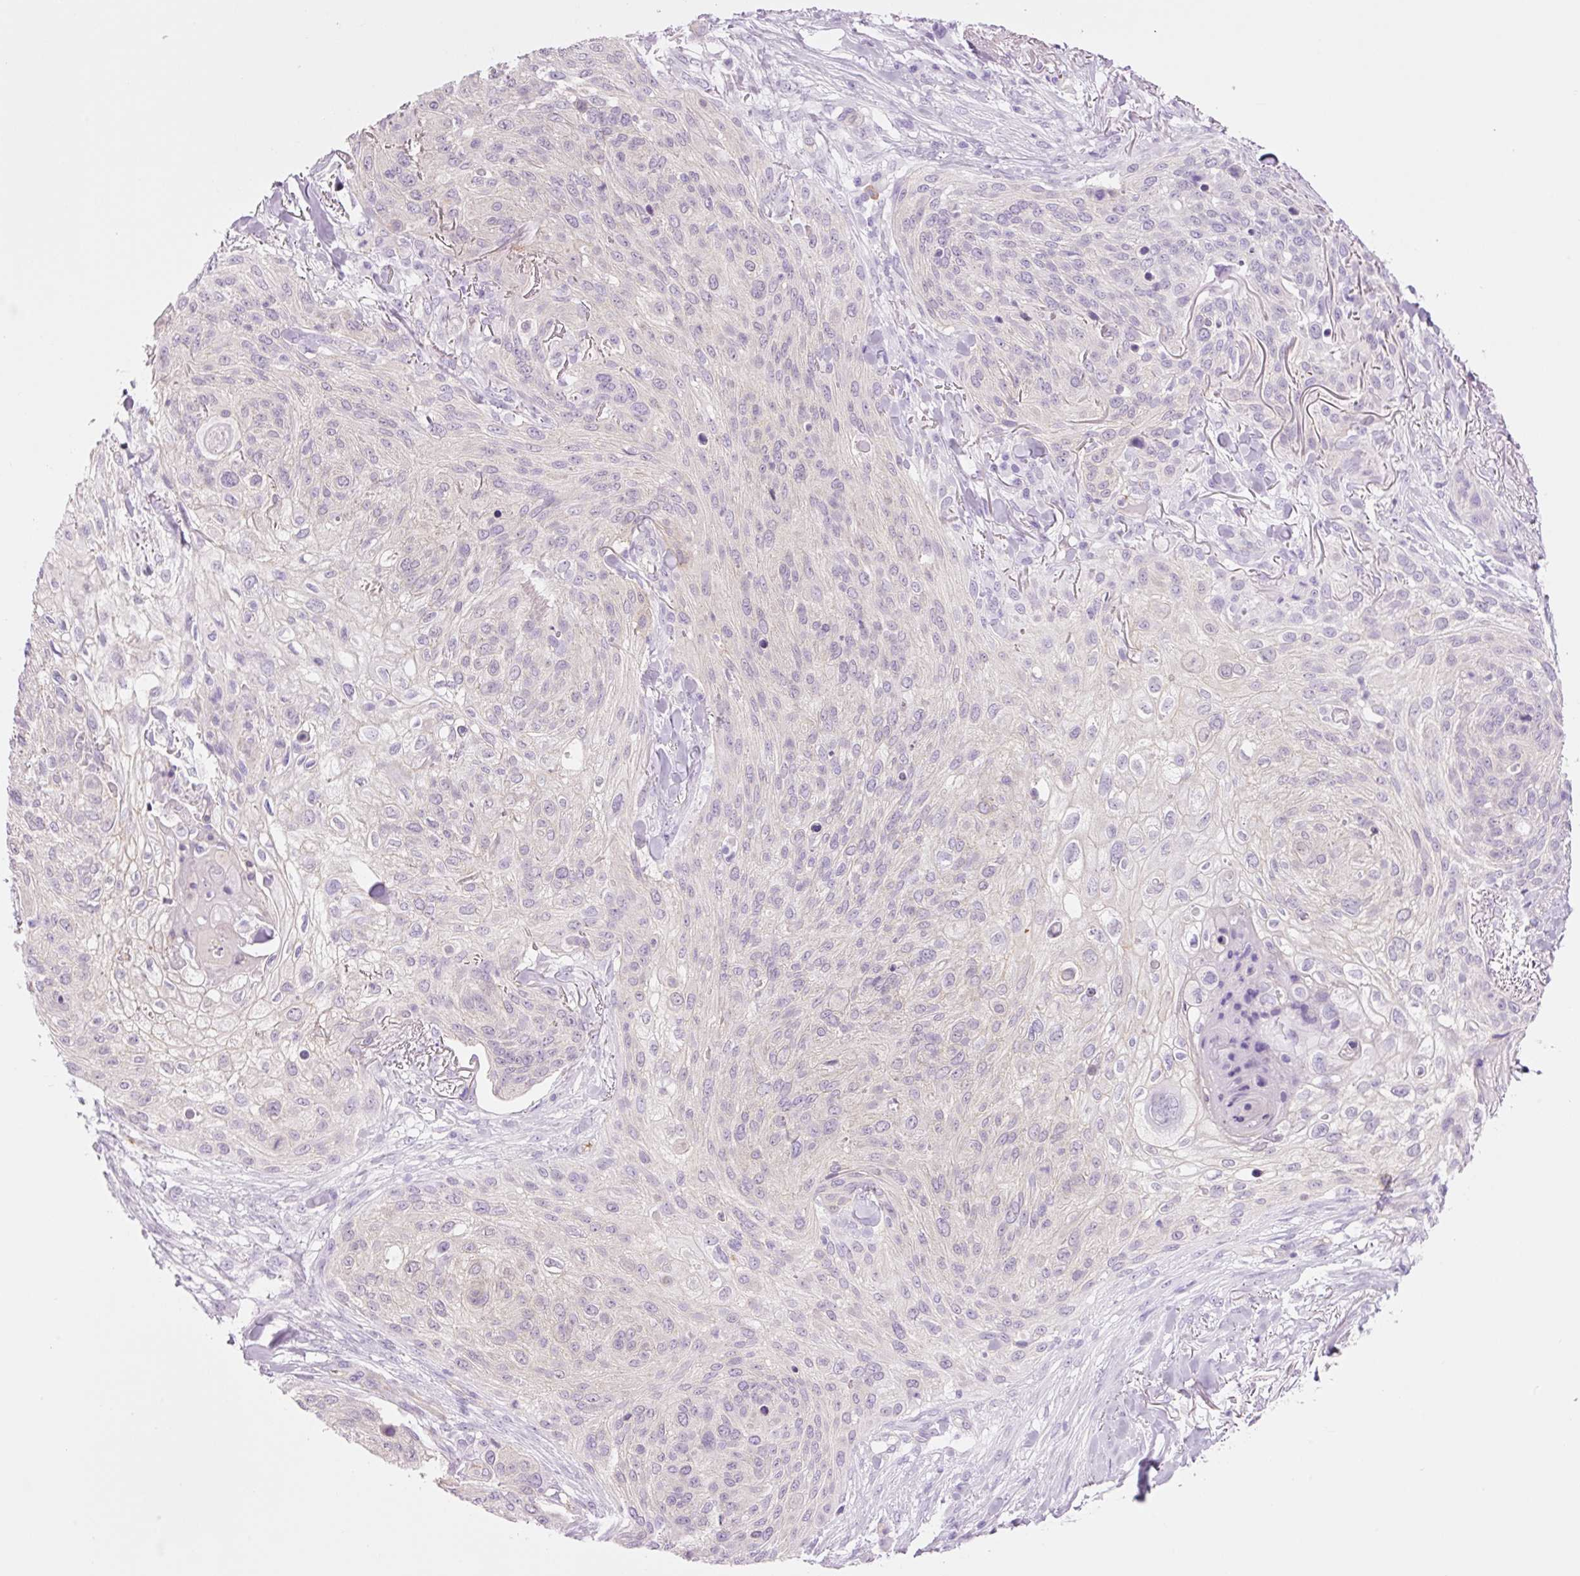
{"staining": {"intensity": "negative", "quantity": "none", "location": "none"}, "tissue": "skin cancer", "cell_type": "Tumor cells", "image_type": "cancer", "snomed": [{"axis": "morphology", "description": "Squamous cell carcinoma, NOS"}, {"axis": "topography", "description": "Skin"}], "caption": "Immunohistochemistry (IHC) histopathology image of human squamous cell carcinoma (skin) stained for a protein (brown), which reveals no staining in tumor cells.", "gene": "HSPA4L", "patient": {"sex": "female", "age": 87}}